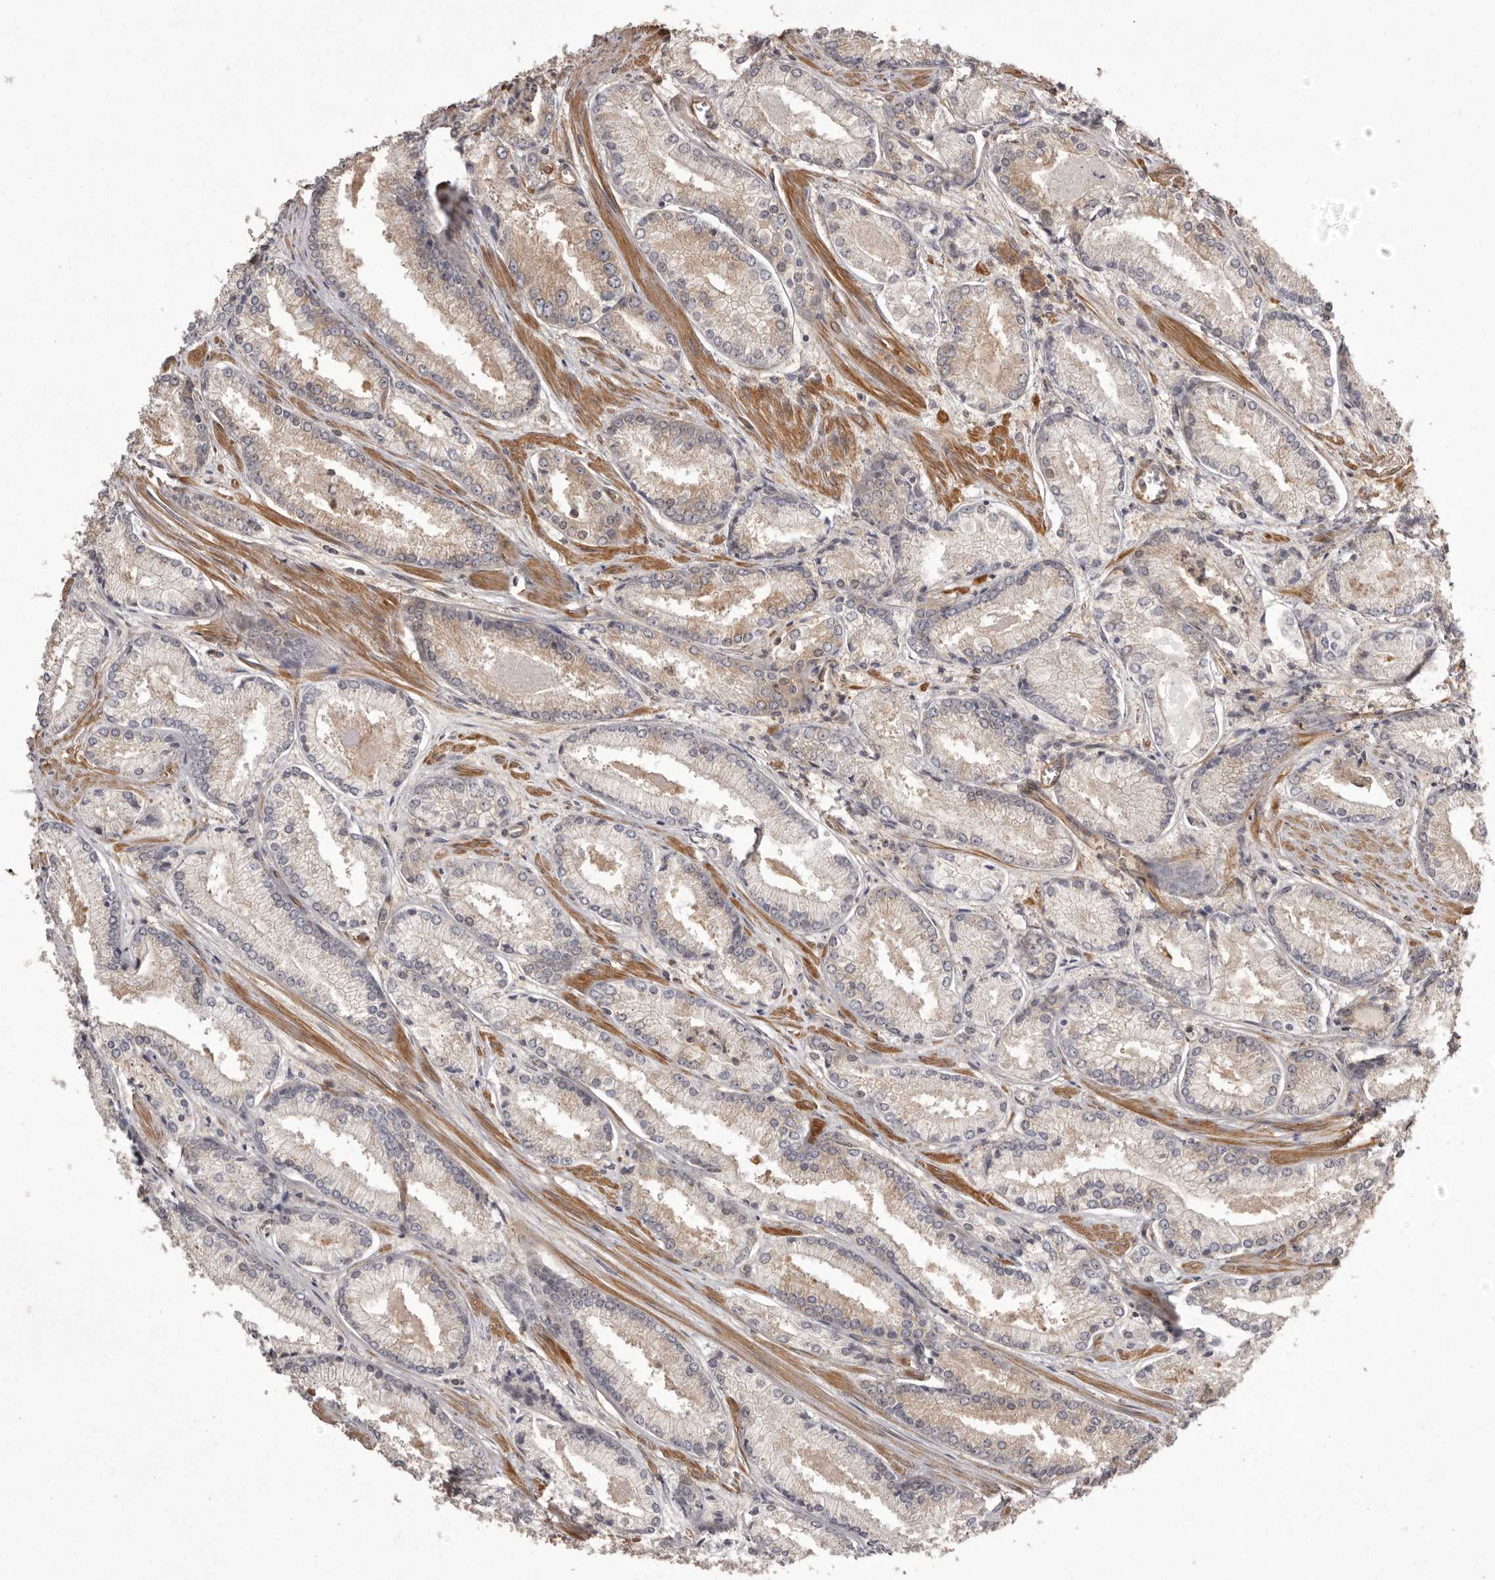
{"staining": {"intensity": "negative", "quantity": "none", "location": "none"}, "tissue": "prostate cancer", "cell_type": "Tumor cells", "image_type": "cancer", "snomed": [{"axis": "morphology", "description": "Adenocarcinoma, Low grade"}, {"axis": "topography", "description": "Prostate"}], "caption": "A high-resolution micrograph shows immunohistochemistry staining of prostate low-grade adenocarcinoma, which displays no significant expression in tumor cells.", "gene": "NFKBIA", "patient": {"sex": "male", "age": 54}}